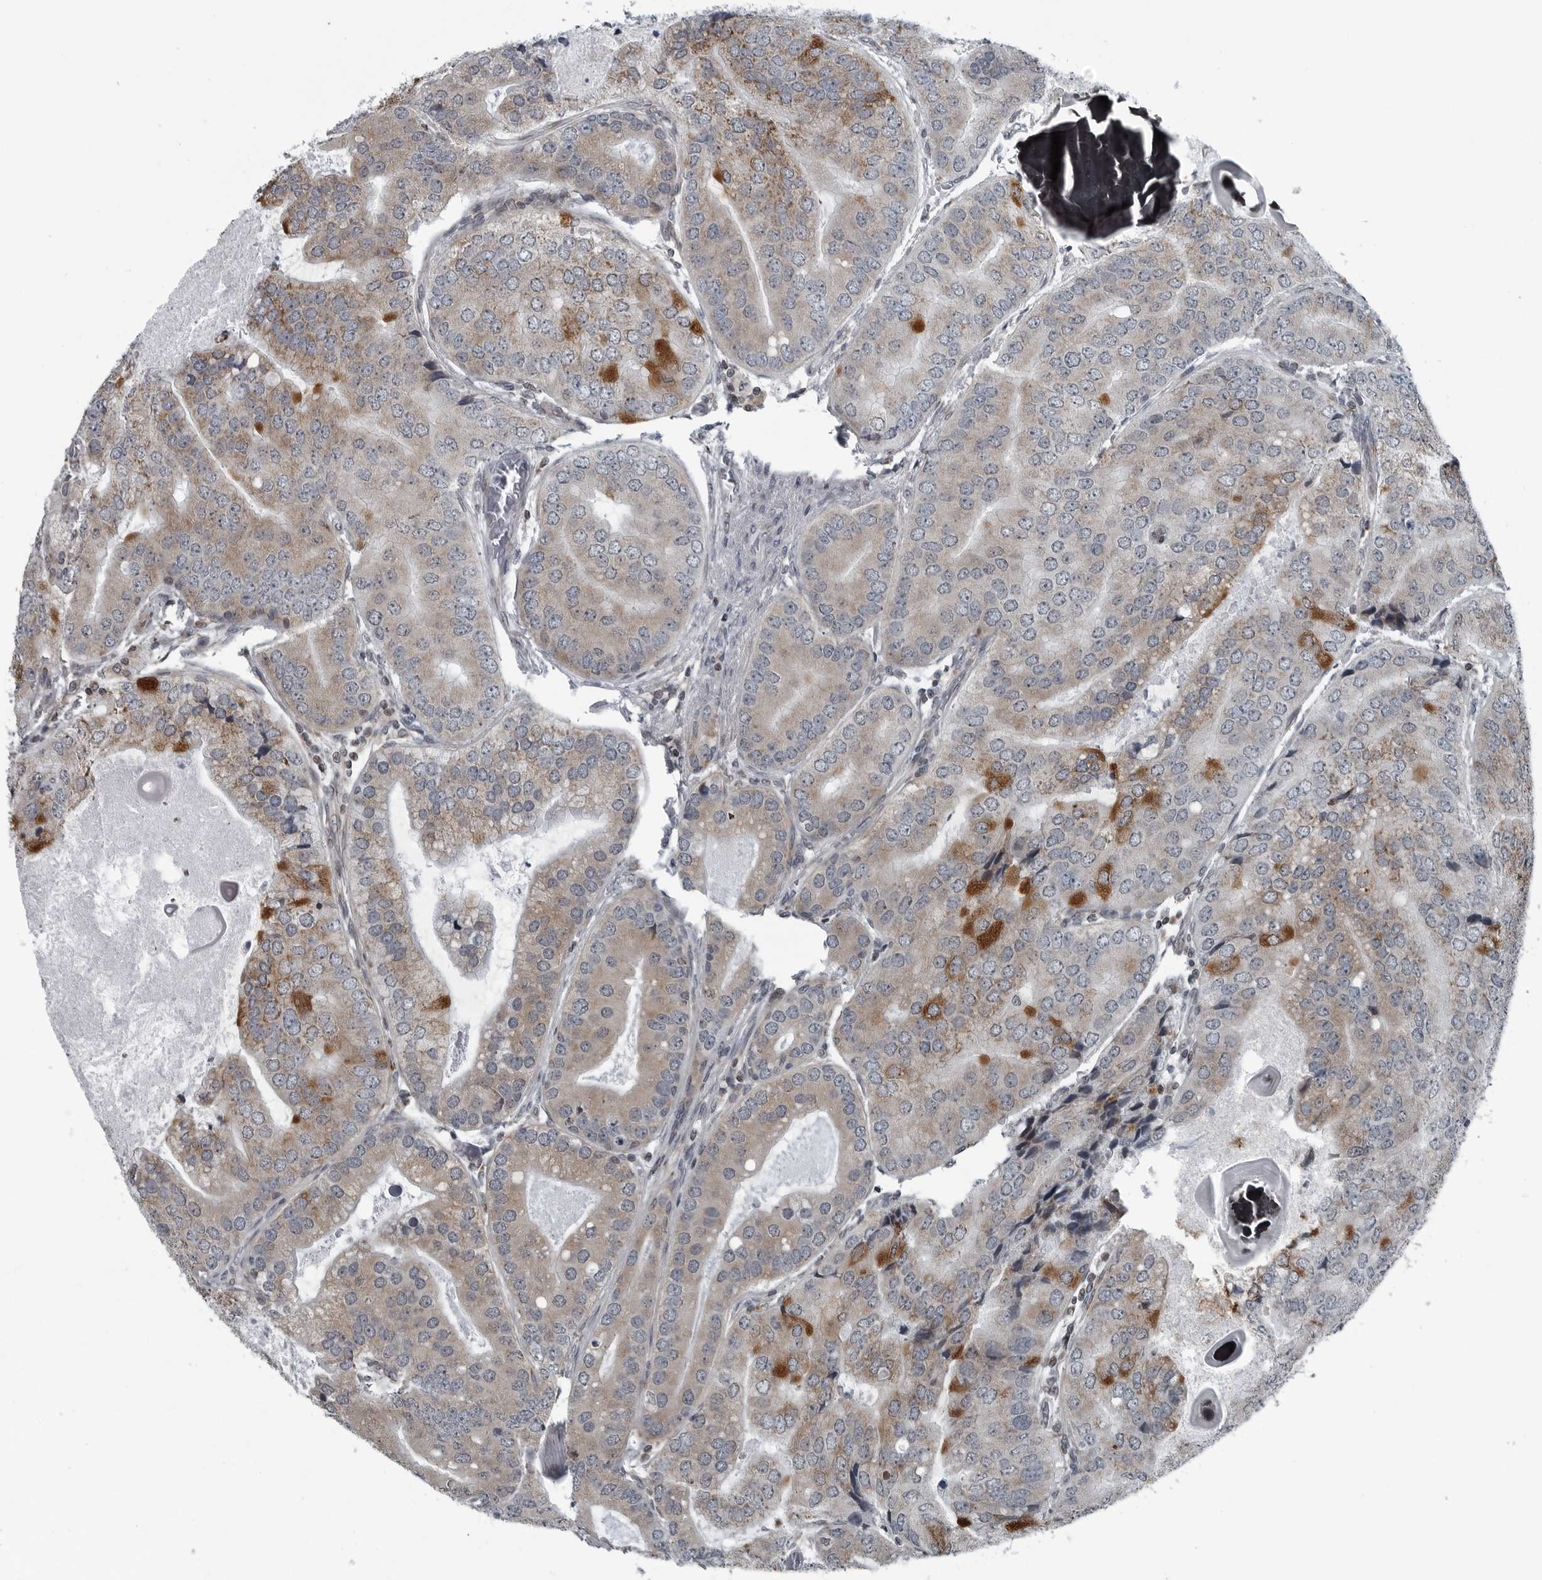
{"staining": {"intensity": "moderate", "quantity": ">75%", "location": "cytoplasmic/membranous"}, "tissue": "prostate cancer", "cell_type": "Tumor cells", "image_type": "cancer", "snomed": [{"axis": "morphology", "description": "Adenocarcinoma, High grade"}, {"axis": "topography", "description": "Prostate"}], "caption": "This photomicrograph exhibits IHC staining of human adenocarcinoma (high-grade) (prostate), with medium moderate cytoplasmic/membranous staining in about >75% of tumor cells.", "gene": "GAK", "patient": {"sex": "male", "age": 70}}